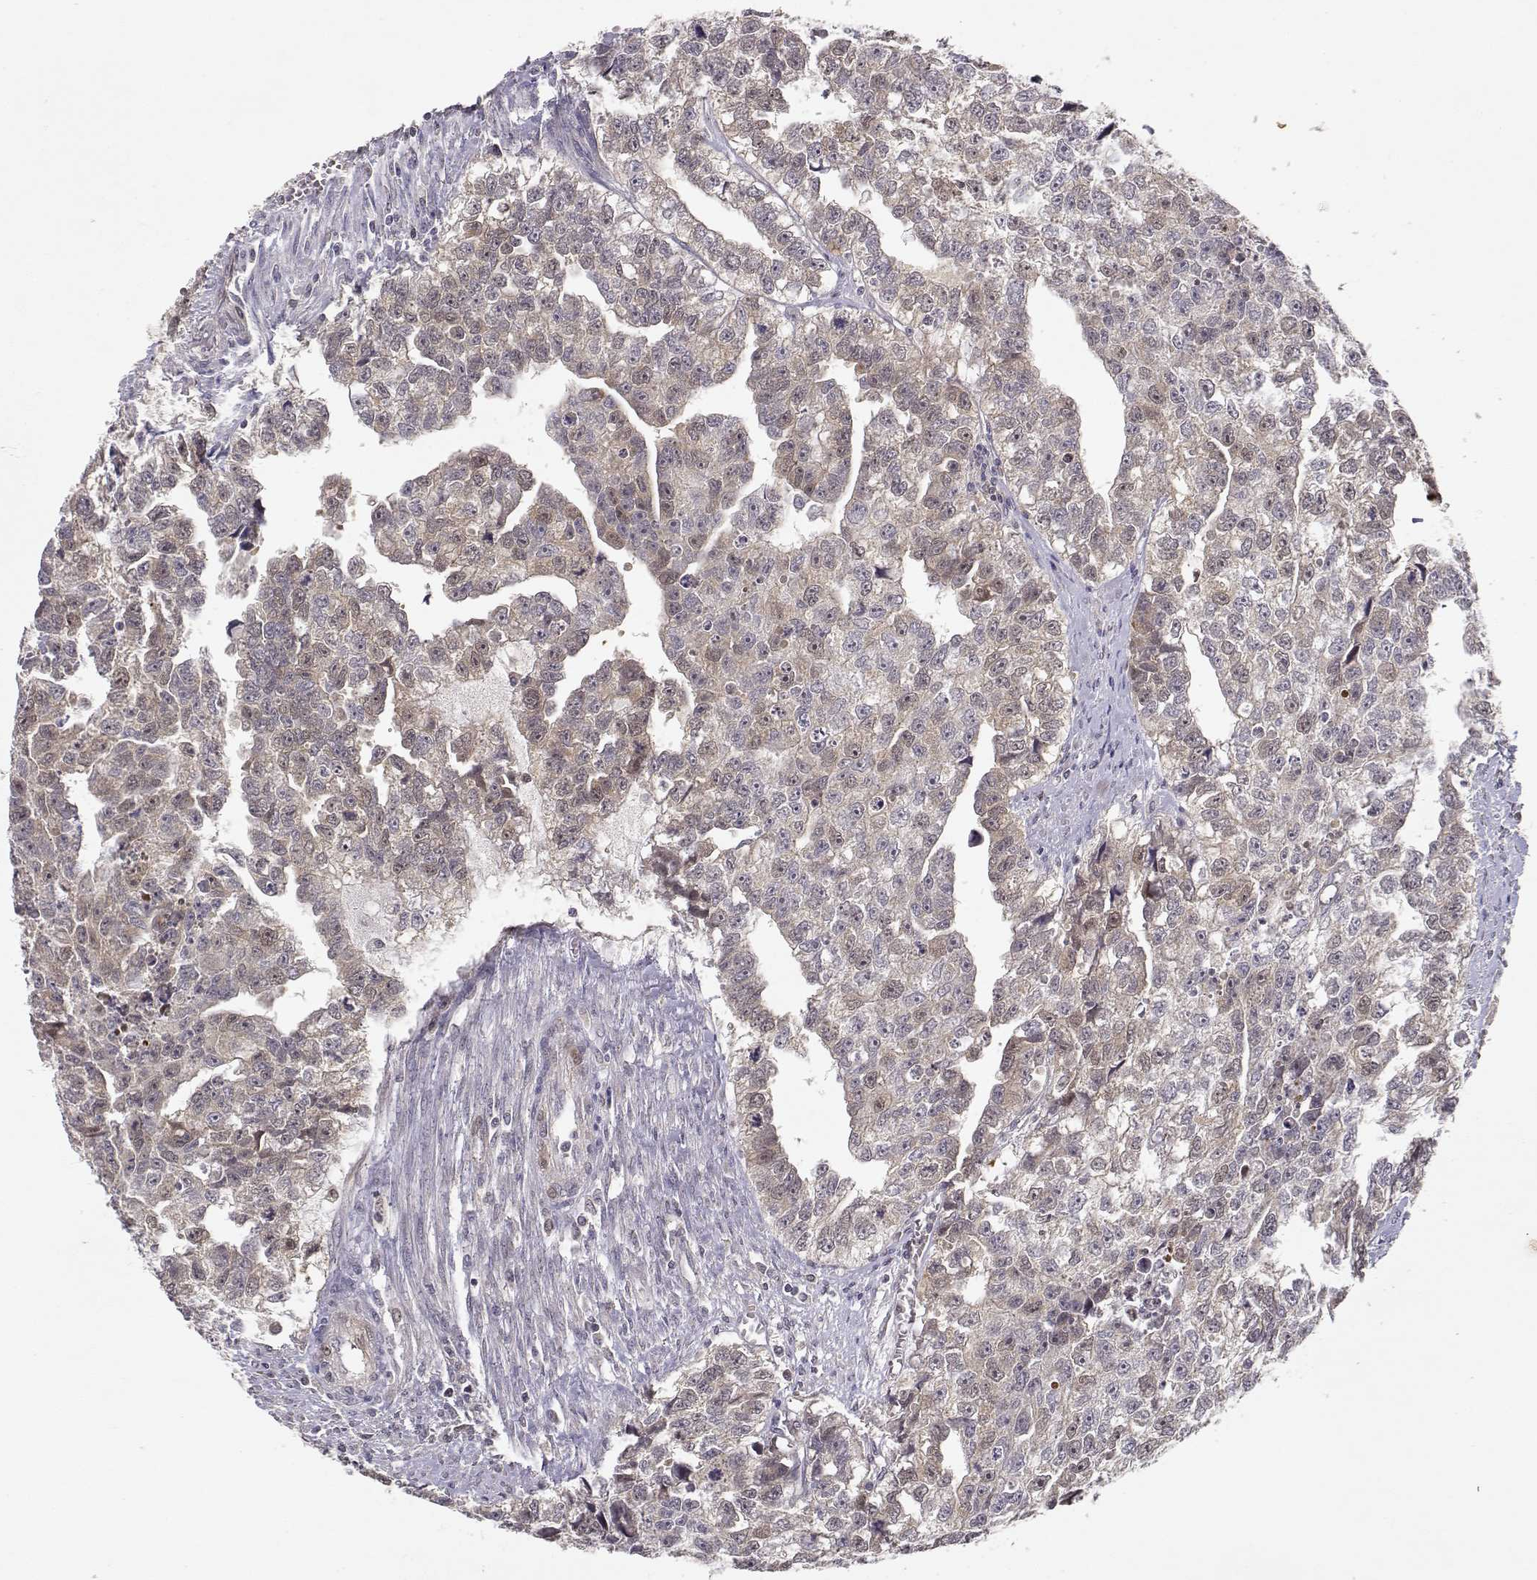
{"staining": {"intensity": "weak", "quantity": ">75%", "location": "cytoplasmic/membranous"}, "tissue": "testis cancer", "cell_type": "Tumor cells", "image_type": "cancer", "snomed": [{"axis": "morphology", "description": "Carcinoma, Embryonal, NOS"}, {"axis": "morphology", "description": "Teratoma, malignant, NOS"}, {"axis": "topography", "description": "Testis"}], "caption": "Human testis malignant teratoma stained for a protein (brown) demonstrates weak cytoplasmic/membranous positive positivity in approximately >75% of tumor cells.", "gene": "RAD51", "patient": {"sex": "male", "age": 44}}